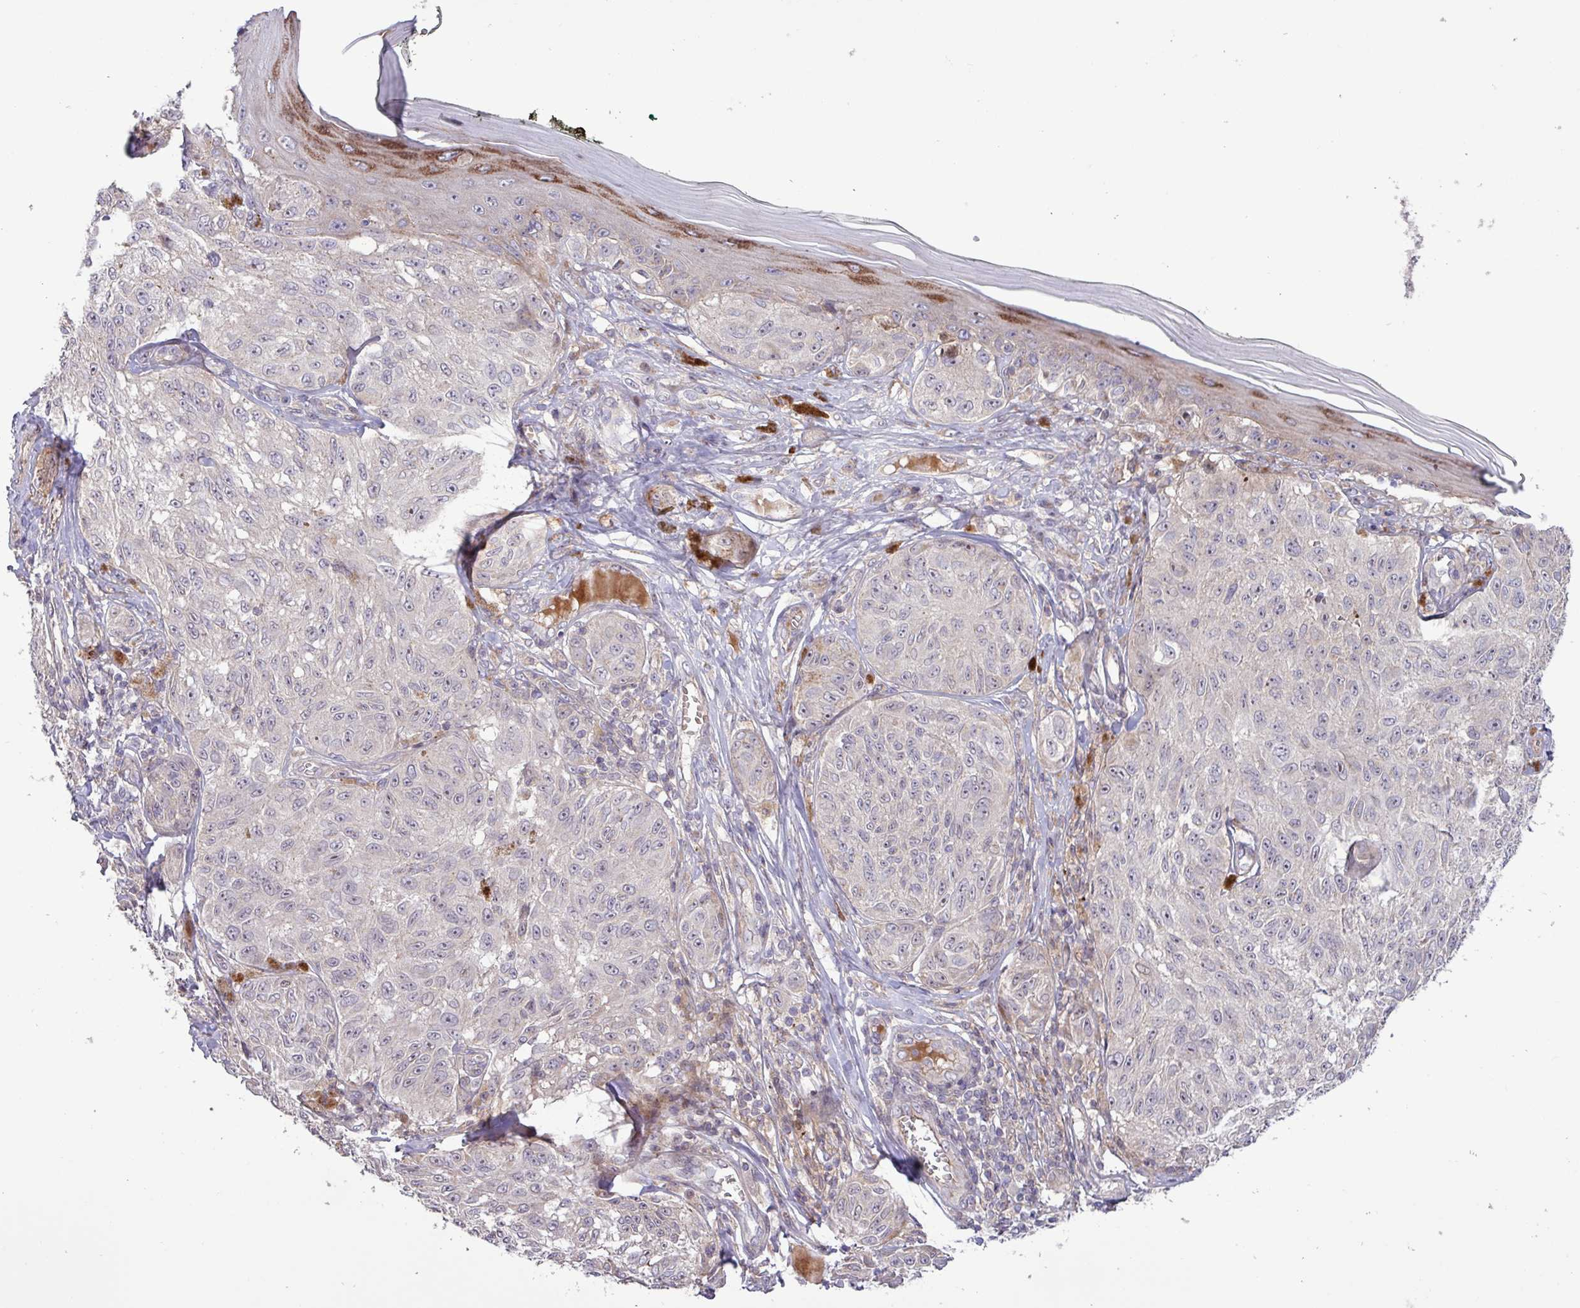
{"staining": {"intensity": "negative", "quantity": "none", "location": "none"}, "tissue": "melanoma", "cell_type": "Tumor cells", "image_type": "cancer", "snomed": [{"axis": "morphology", "description": "Malignant melanoma, NOS"}, {"axis": "topography", "description": "Skin"}], "caption": "This is an immunohistochemistry (IHC) micrograph of melanoma. There is no staining in tumor cells.", "gene": "TNFSF12", "patient": {"sex": "male", "age": 68}}